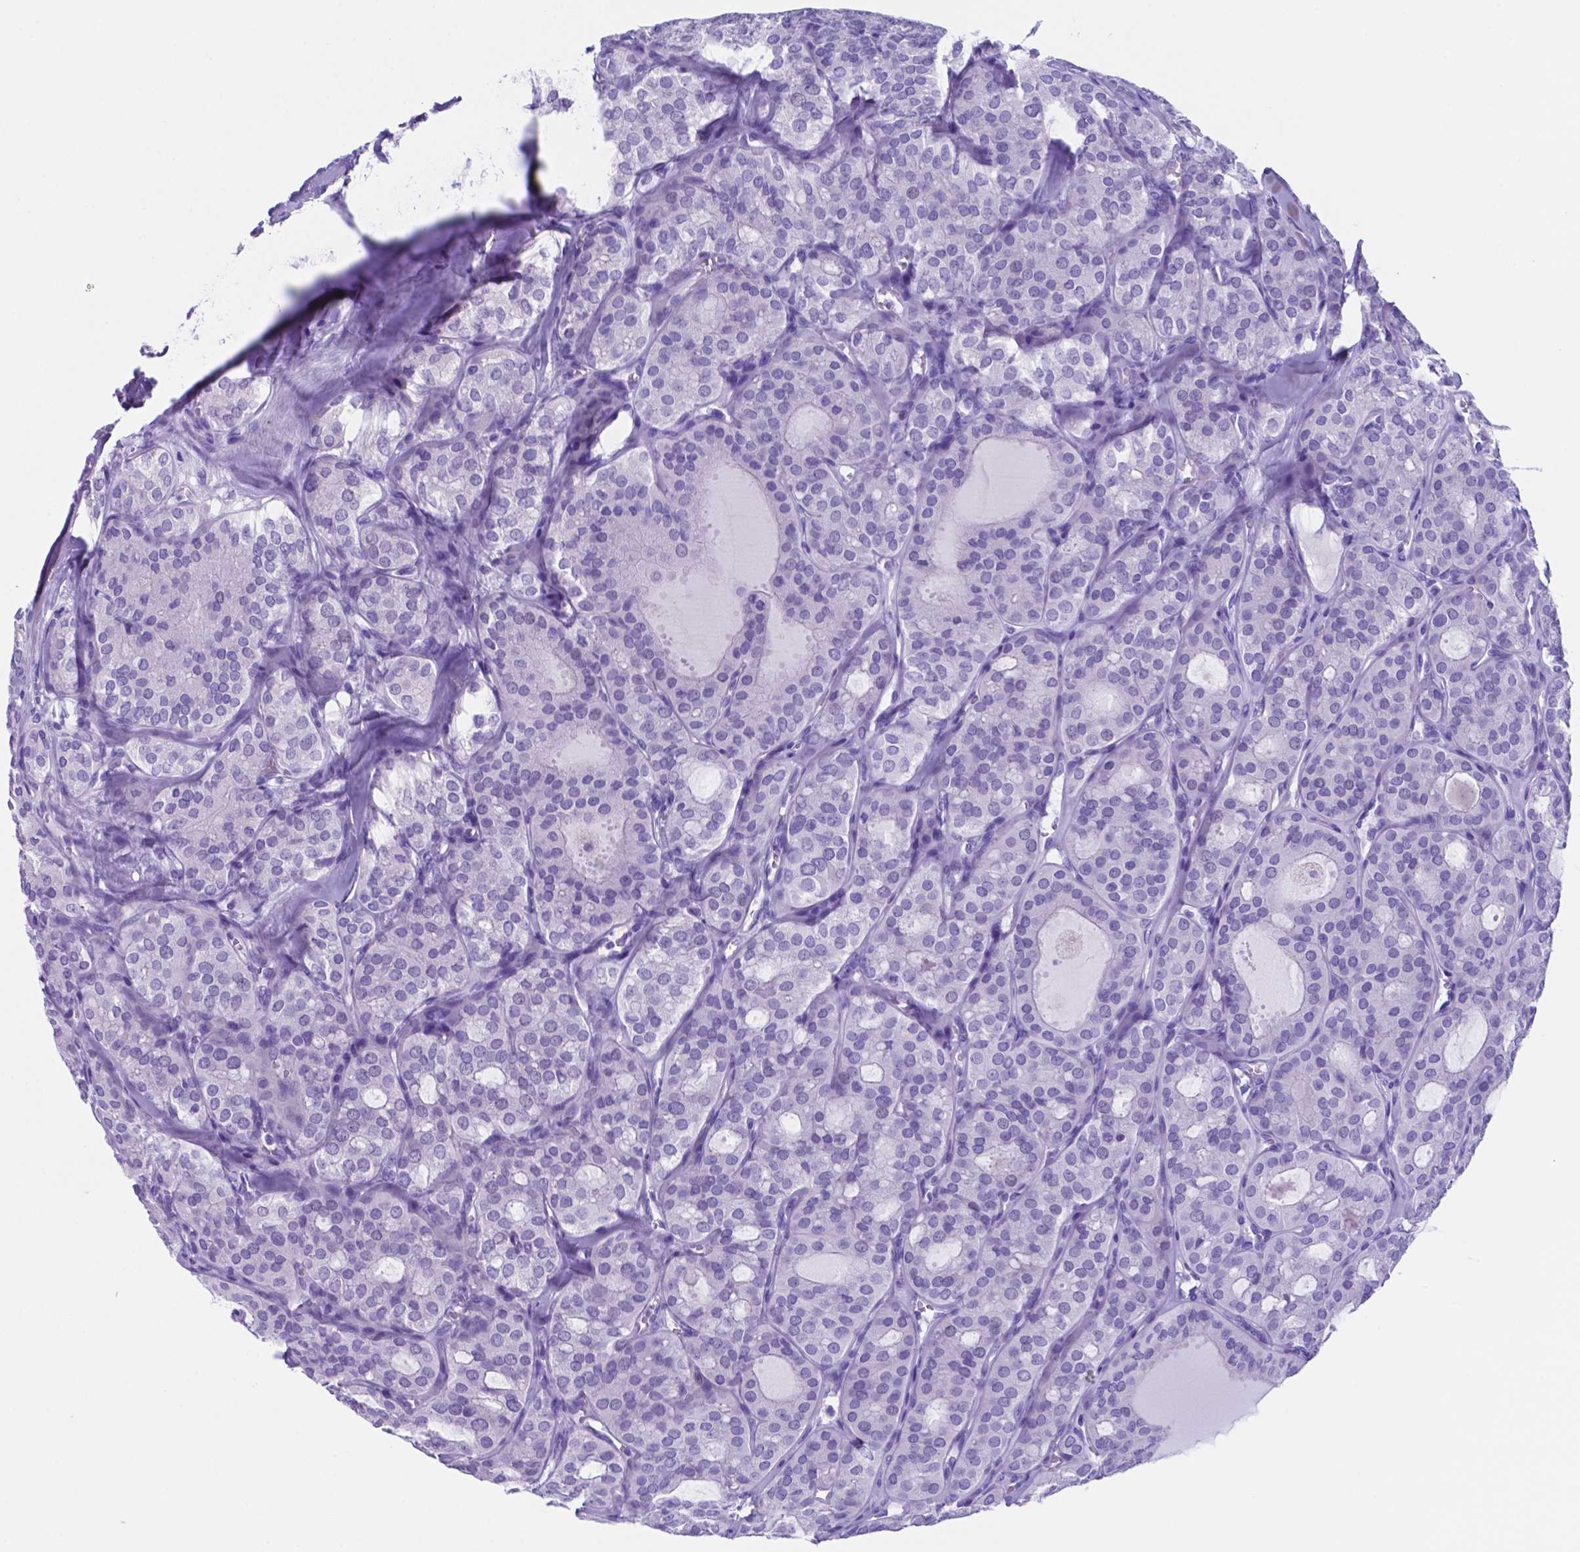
{"staining": {"intensity": "negative", "quantity": "none", "location": "none"}, "tissue": "thyroid cancer", "cell_type": "Tumor cells", "image_type": "cancer", "snomed": [{"axis": "morphology", "description": "Follicular adenoma carcinoma, NOS"}, {"axis": "topography", "description": "Thyroid gland"}], "caption": "Tumor cells are negative for brown protein staining in thyroid cancer.", "gene": "DNAAF8", "patient": {"sex": "male", "age": 75}}